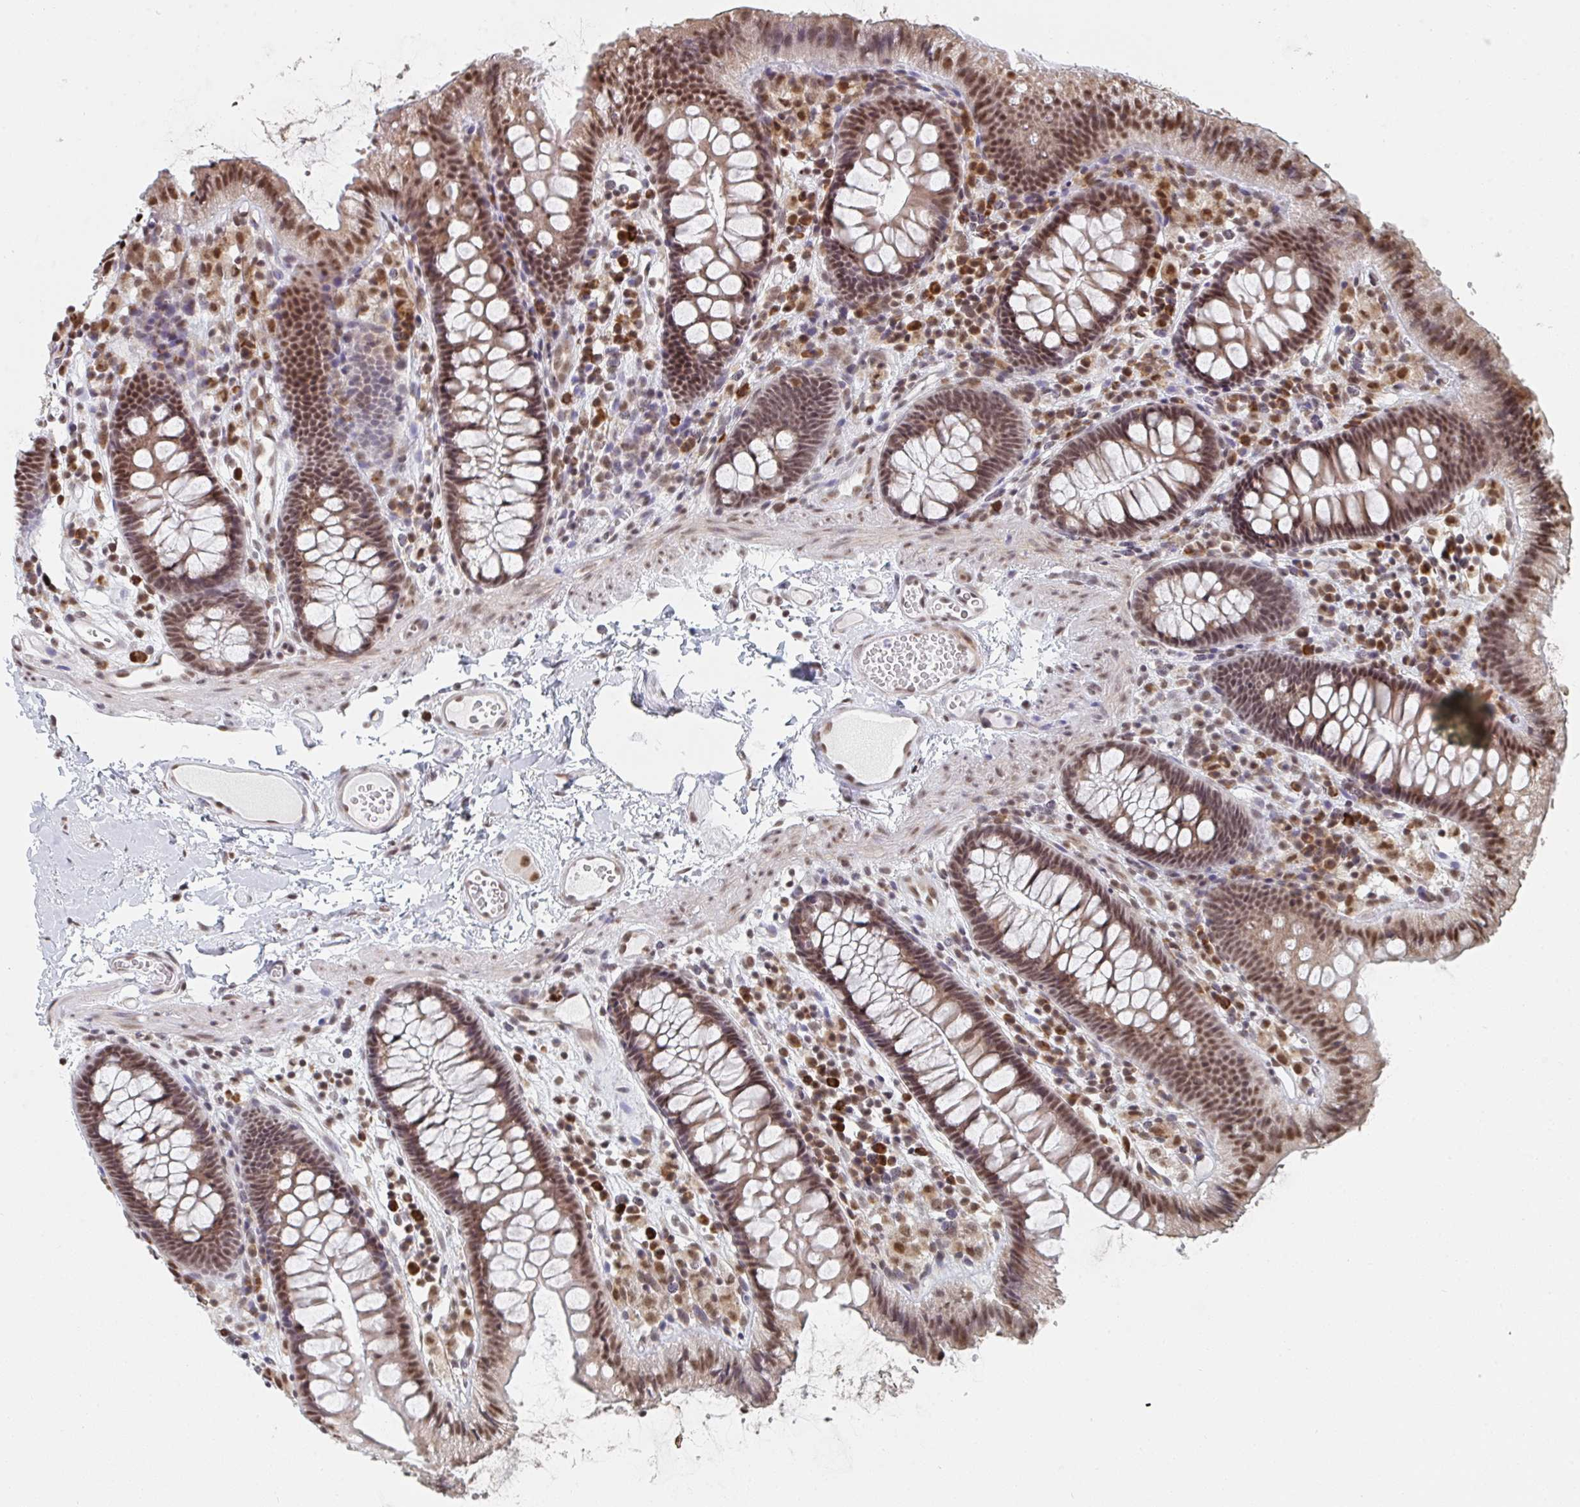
{"staining": {"intensity": "weak", "quantity": ">75%", "location": "nuclear"}, "tissue": "colon", "cell_type": "Endothelial cells", "image_type": "normal", "snomed": [{"axis": "morphology", "description": "Normal tissue, NOS"}, {"axis": "topography", "description": "Colon"}], "caption": "Endothelial cells exhibit low levels of weak nuclear positivity in approximately >75% of cells in benign colon. (Stains: DAB in brown, nuclei in blue, Microscopy: brightfield microscopy at high magnification).", "gene": "MBNL1", "patient": {"sex": "male", "age": 84}}